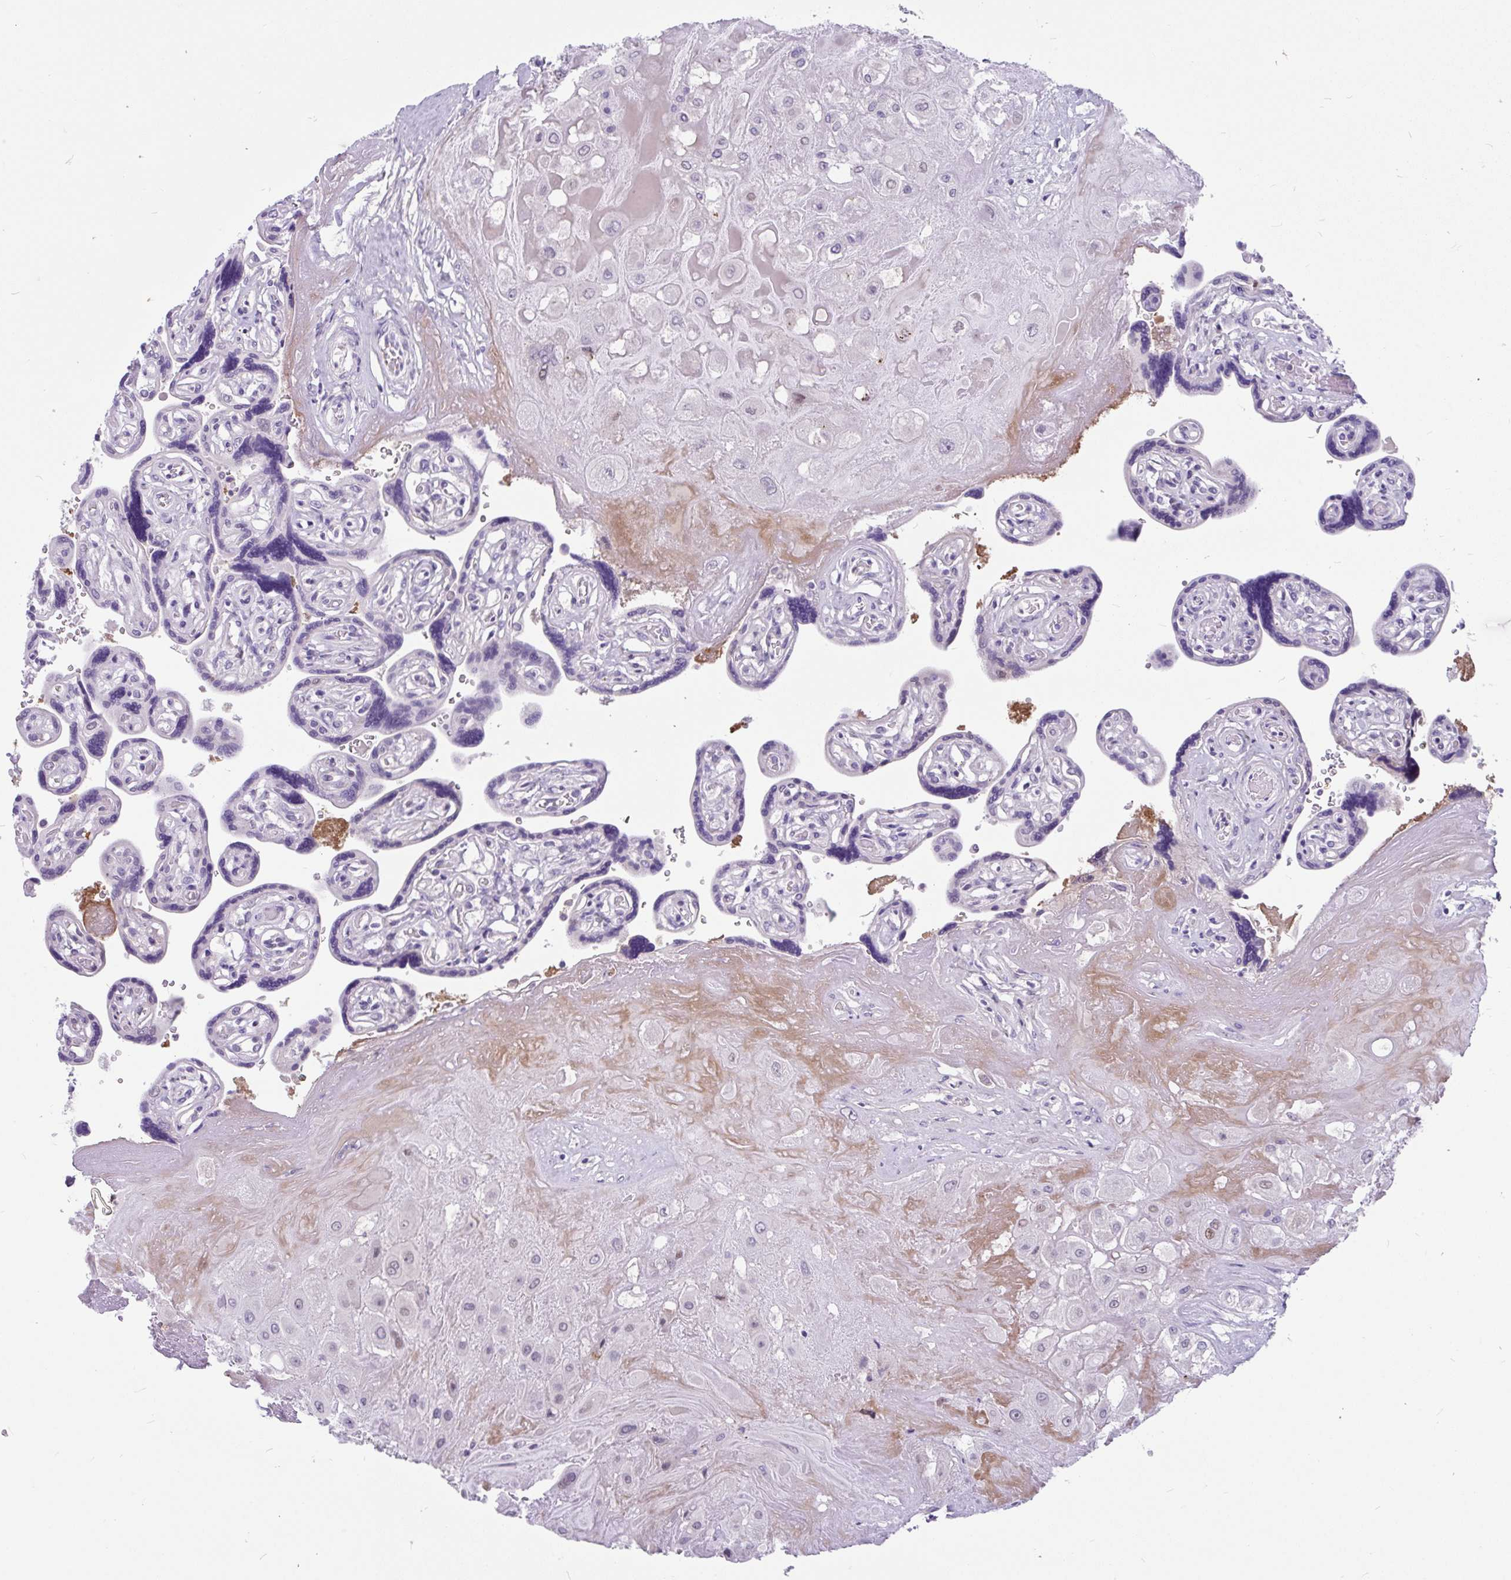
{"staining": {"intensity": "negative", "quantity": "none", "location": "none"}, "tissue": "placenta", "cell_type": "Decidual cells", "image_type": "normal", "snomed": [{"axis": "morphology", "description": "Normal tissue, NOS"}, {"axis": "topography", "description": "Placenta"}], "caption": "DAB immunohistochemical staining of benign placenta demonstrates no significant positivity in decidual cells.", "gene": "KIAA2013", "patient": {"sex": "female", "age": 32}}